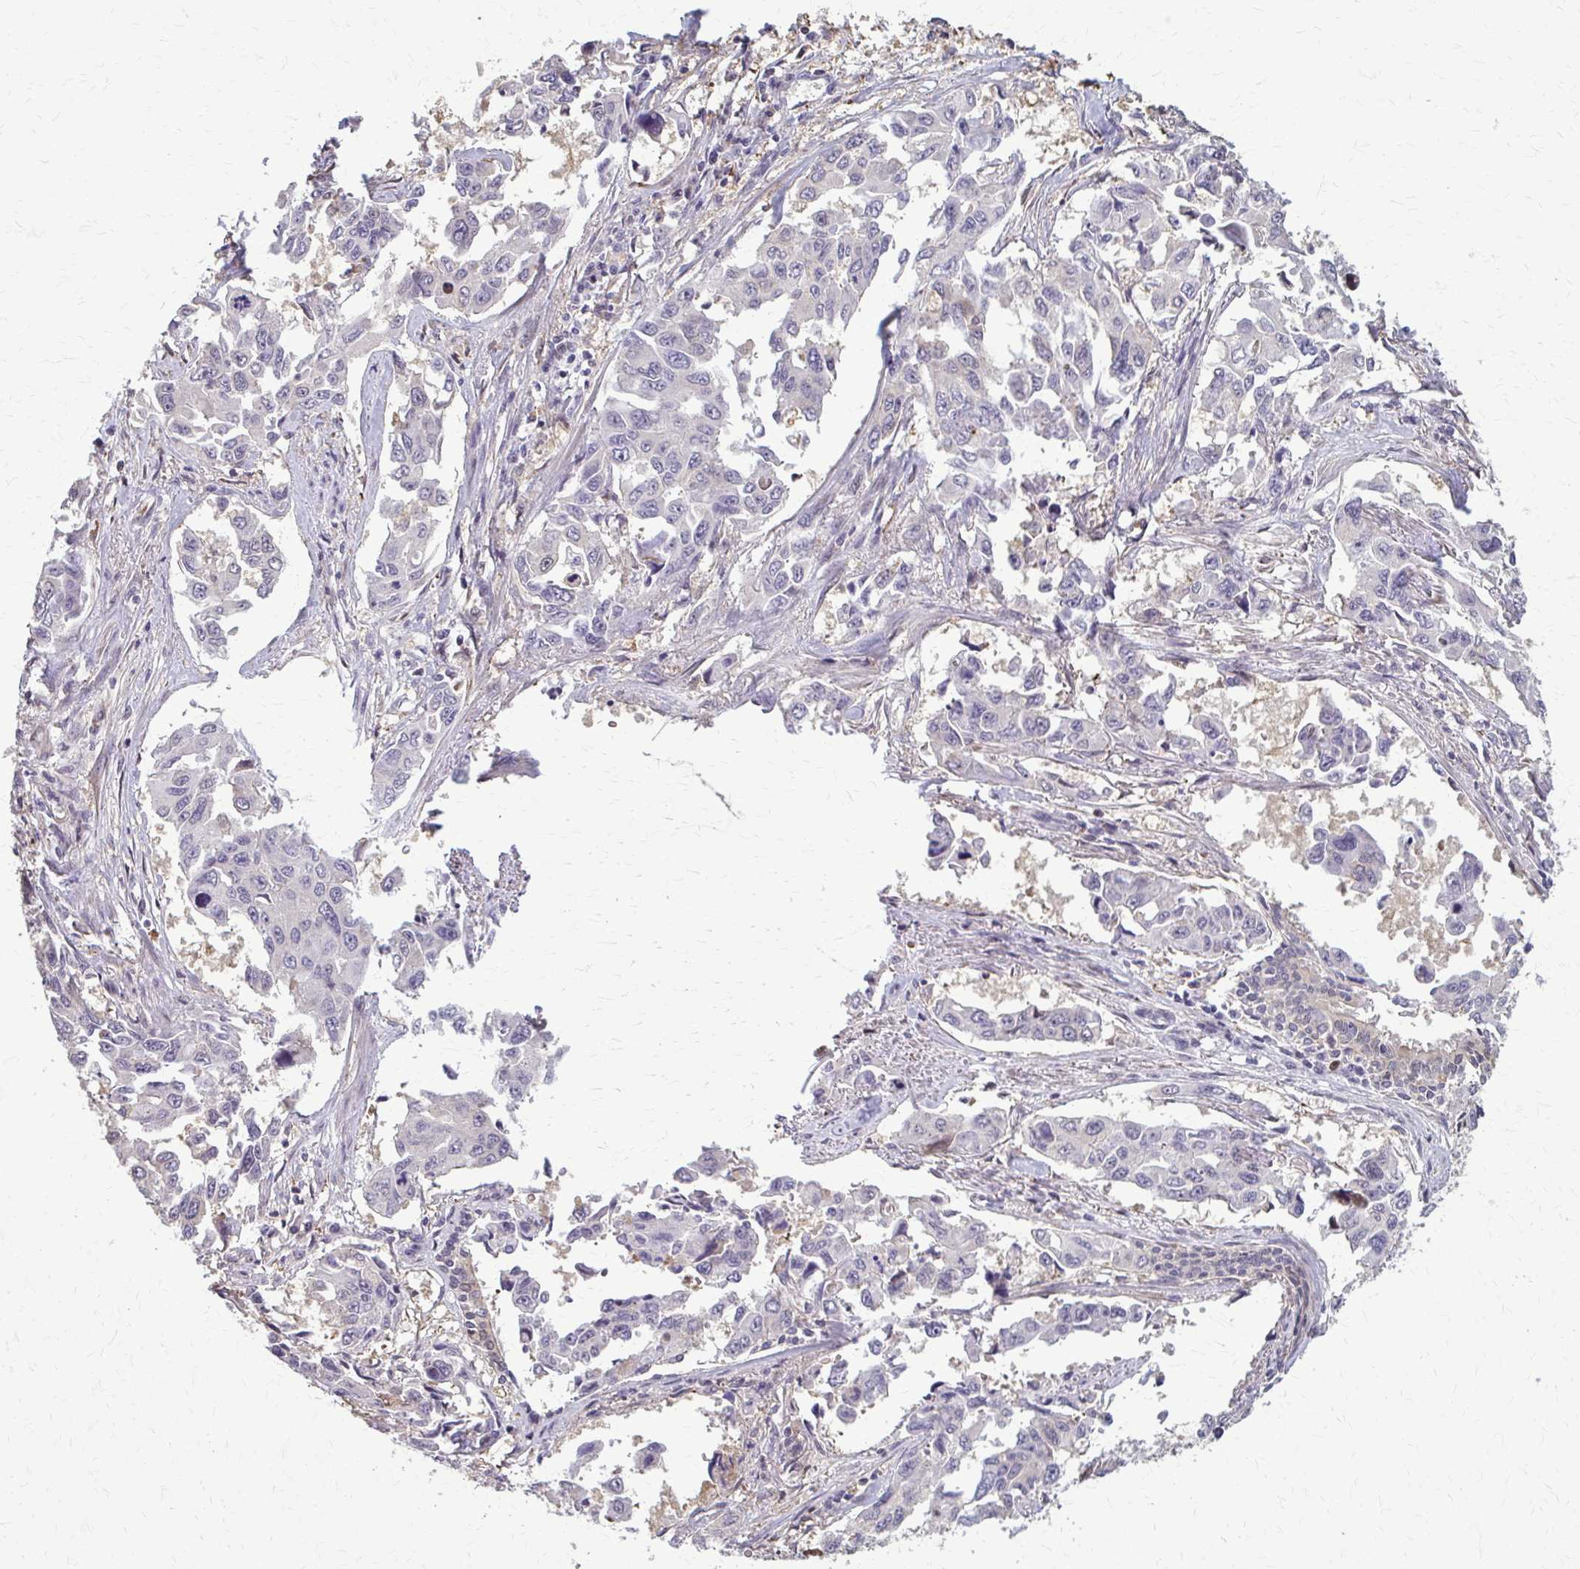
{"staining": {"intensity": "negative", "quantity": "none", "location": "none"}, "tissue": "lung cancer", "cell_type": "Tumor cells", "image_type": "cancer", "snomed": [{"axis": "morphology", "description": "Adenocarcinoma, NOS"}, {"axis": "topography", "description": "Lung"}], "caption": "DAB immunohistochemical staining of human lung adenocarcinoma displays no significant positivity in tumor cells. (DAB (3,3'-diaminobenzidine) immunohistochemistry (IHC) with hematoxylin counter stain).", "gene": "ZNF34", "patient": {"sex": "male", "age": 64}}